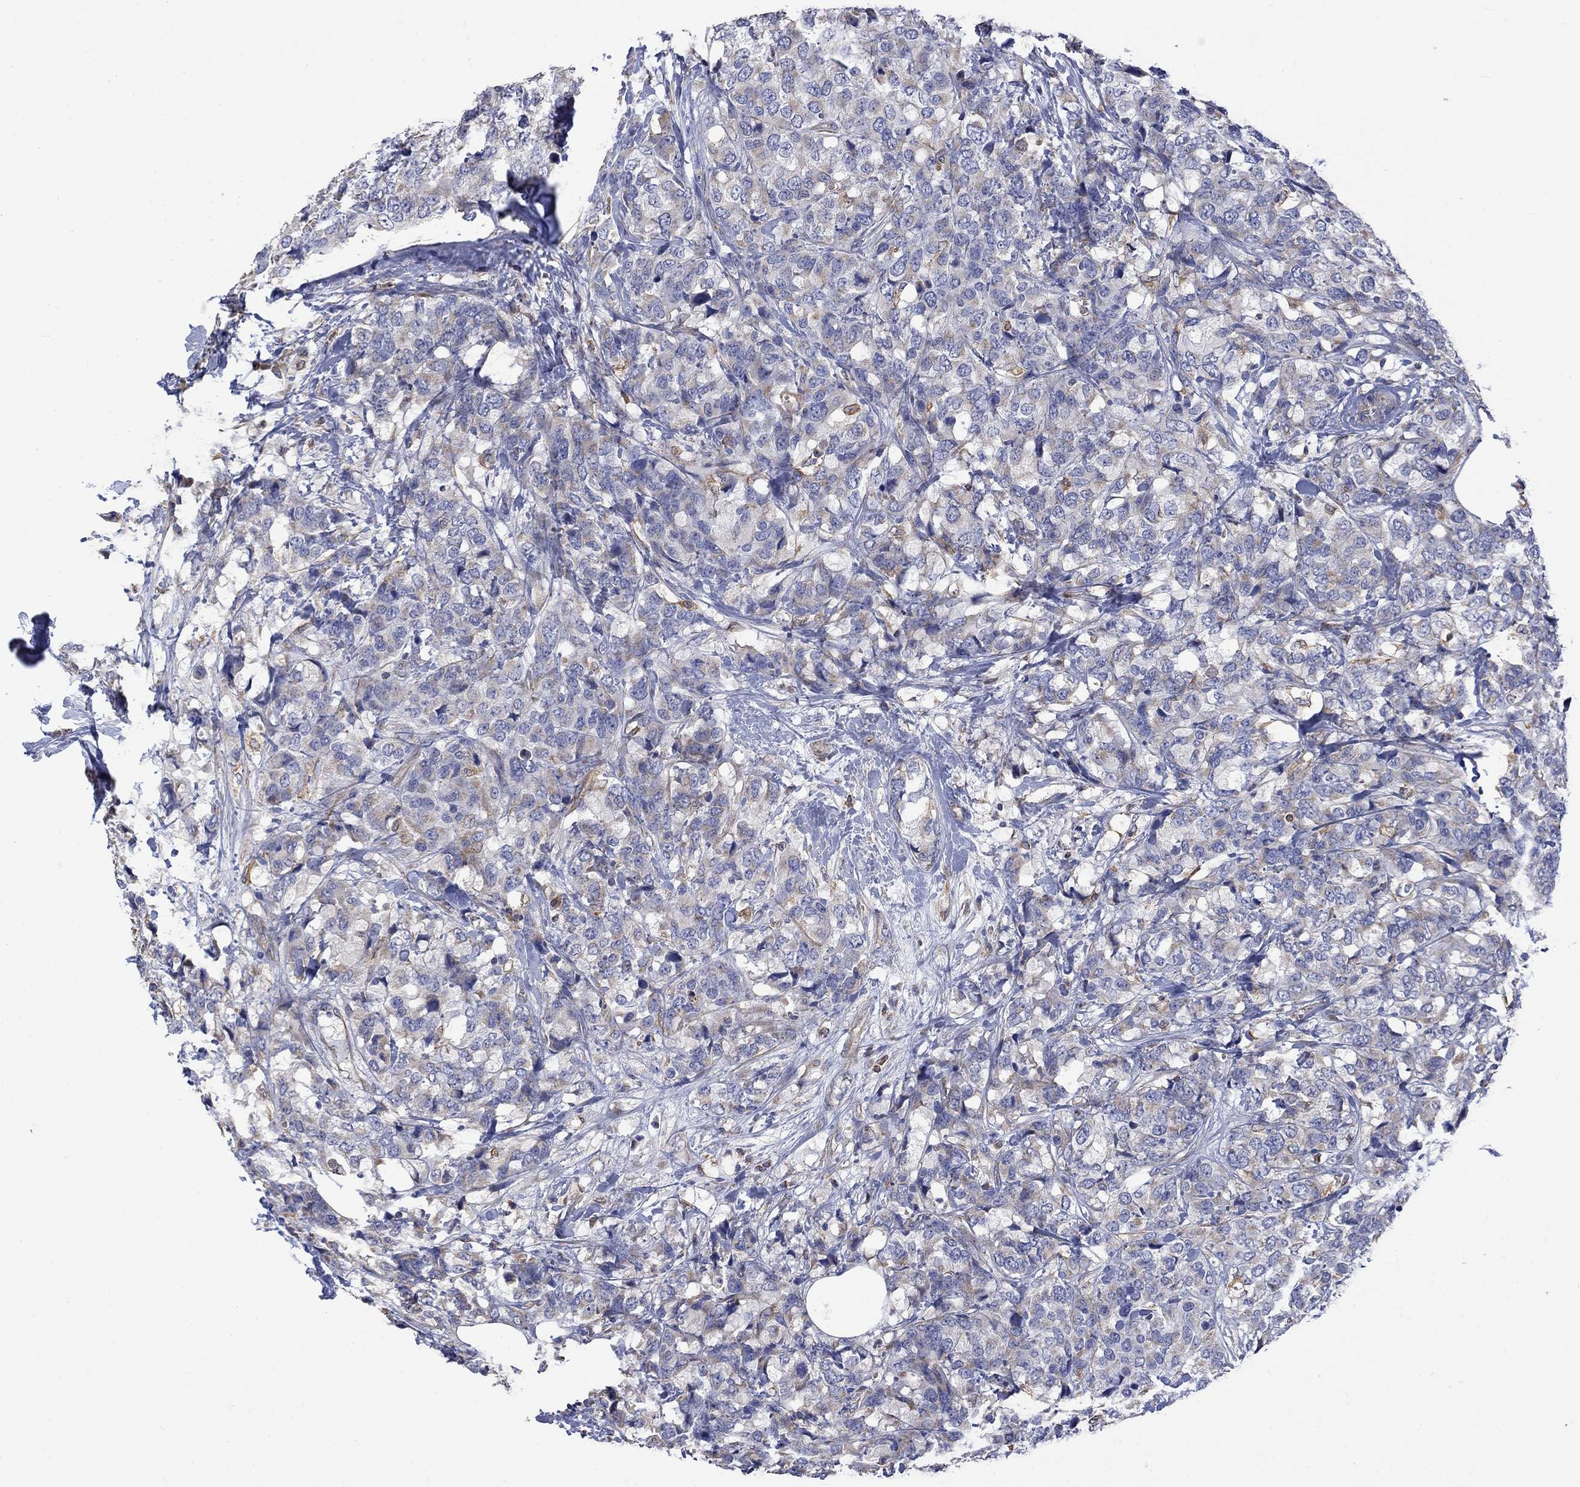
{"staining": {"intensity": "moderate", "quantity": "<25%", "location": "cytoplasmic/membranous"}, "tissue": "breast cancer", "cell_type": "Tumor cells", "image_type": "cancer", "snomed": [{"axis": "morphology", "description": "Lobular carcinoma"}, {"axis": "topography", "description": "Breast"}], "caption": "IHC of breast cancer (lobular carcinoma) shows low levels of moderate cytoplasmic/membranous staining in approximately <25% of tumor cells. (Stains: DAB (3,3'-diaminobenzidine) in brown, nuclei in blue, Microscopy: brightfield microscopy at high magnification).", "gene": "CAMKK2", "patient": {"sex": "female", "age": 59}}